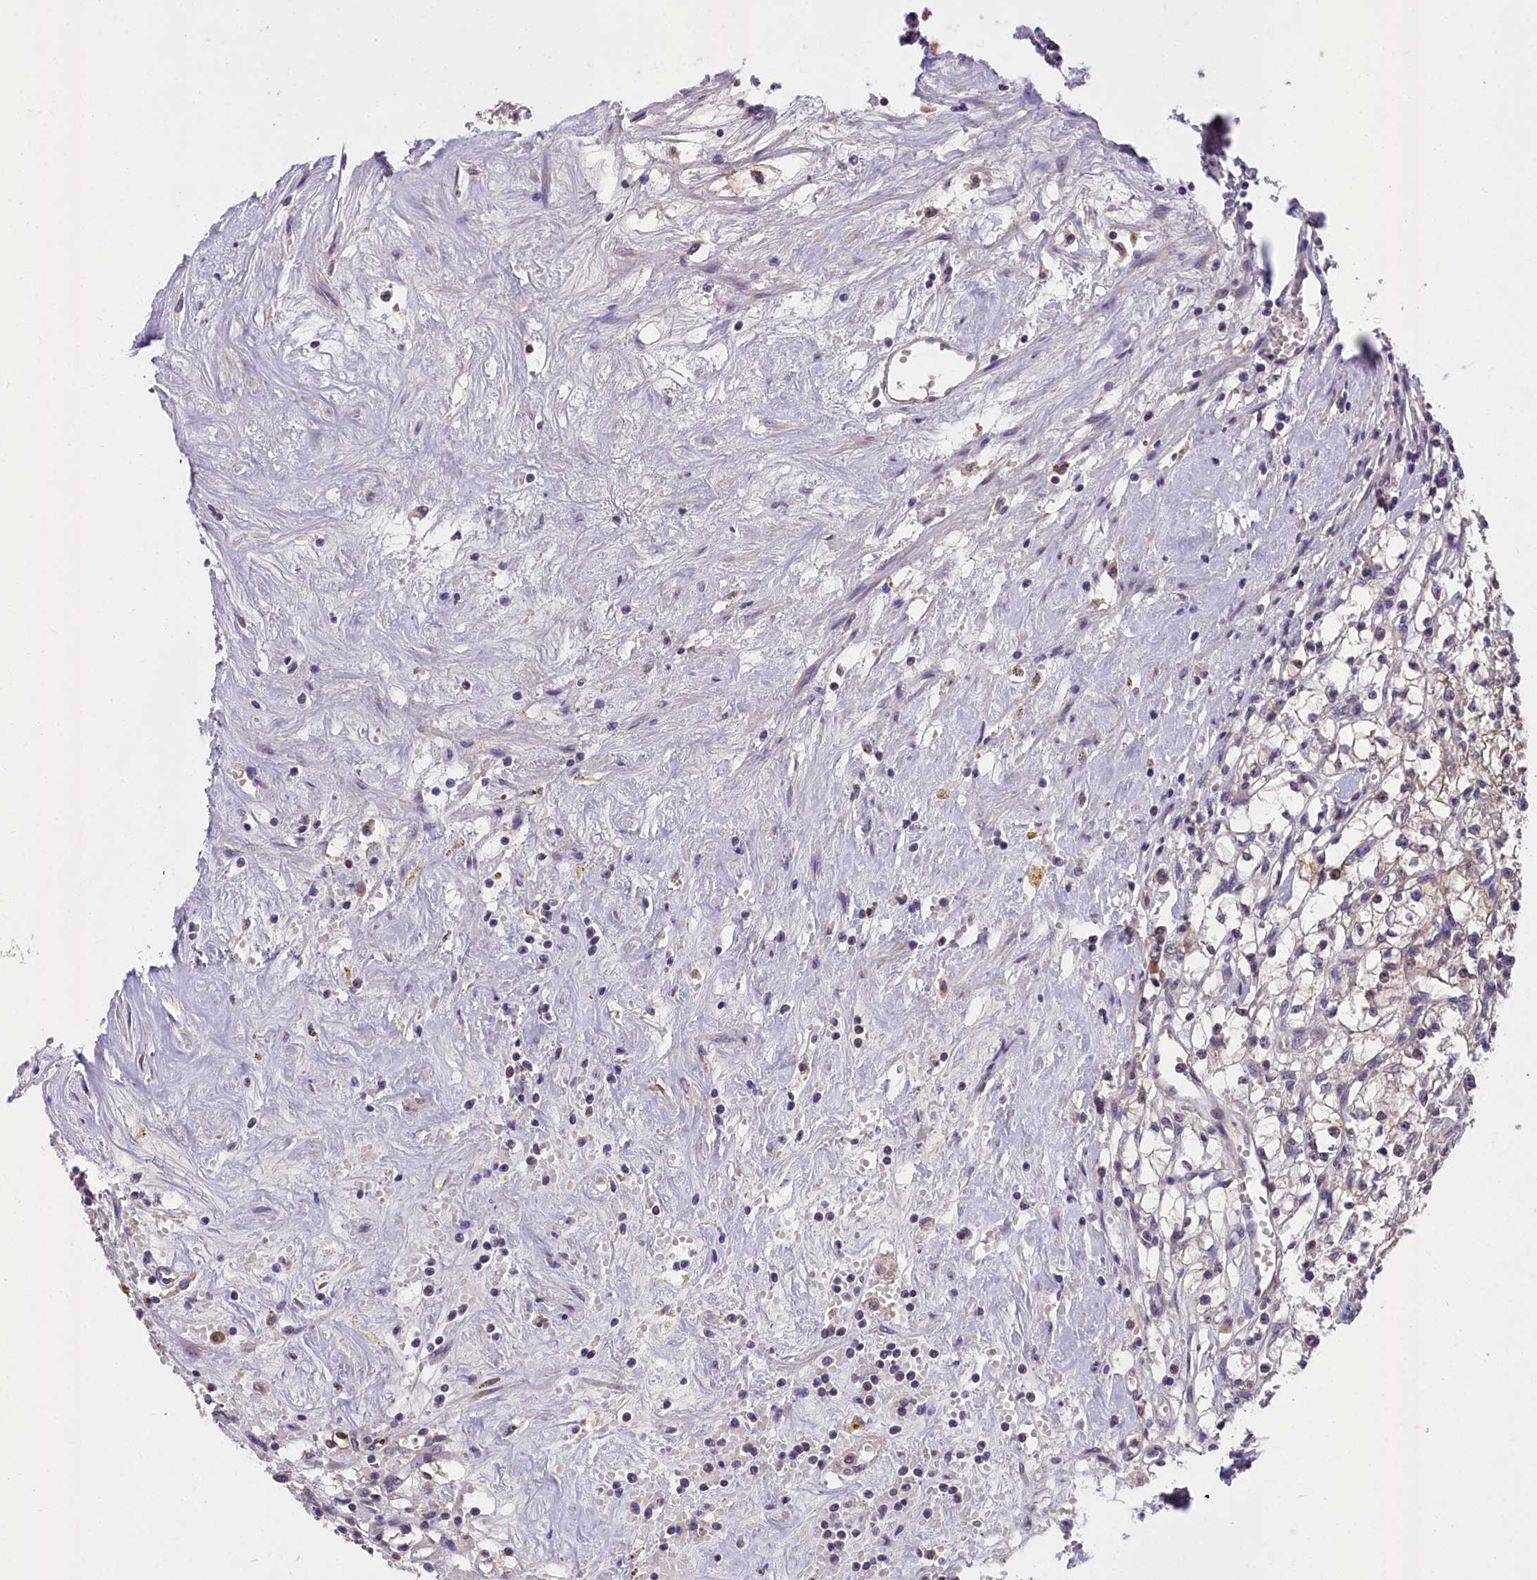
{"staining": {"intensity": "moderate", "quantity": "<25%", "location": "cytoplasmic/membranous"}, "tissue": "renal cancer", "cell_type": "Tumor cells", "image_type": "cancer", "snomed": [{"axis": "morphology", "description": "Adenocarcinoma, NOS"}, {"axis": "topography", "description": "Kidney"}], "caption": "Immunohistochemical staining of renal adenocarcinoma demonstrates low levels of moderate cytoplasmic/membranous positivity in about <25% of tumor cells.", "gene": "ZNF333", "patient": {"sex": "male", "age": 56}}